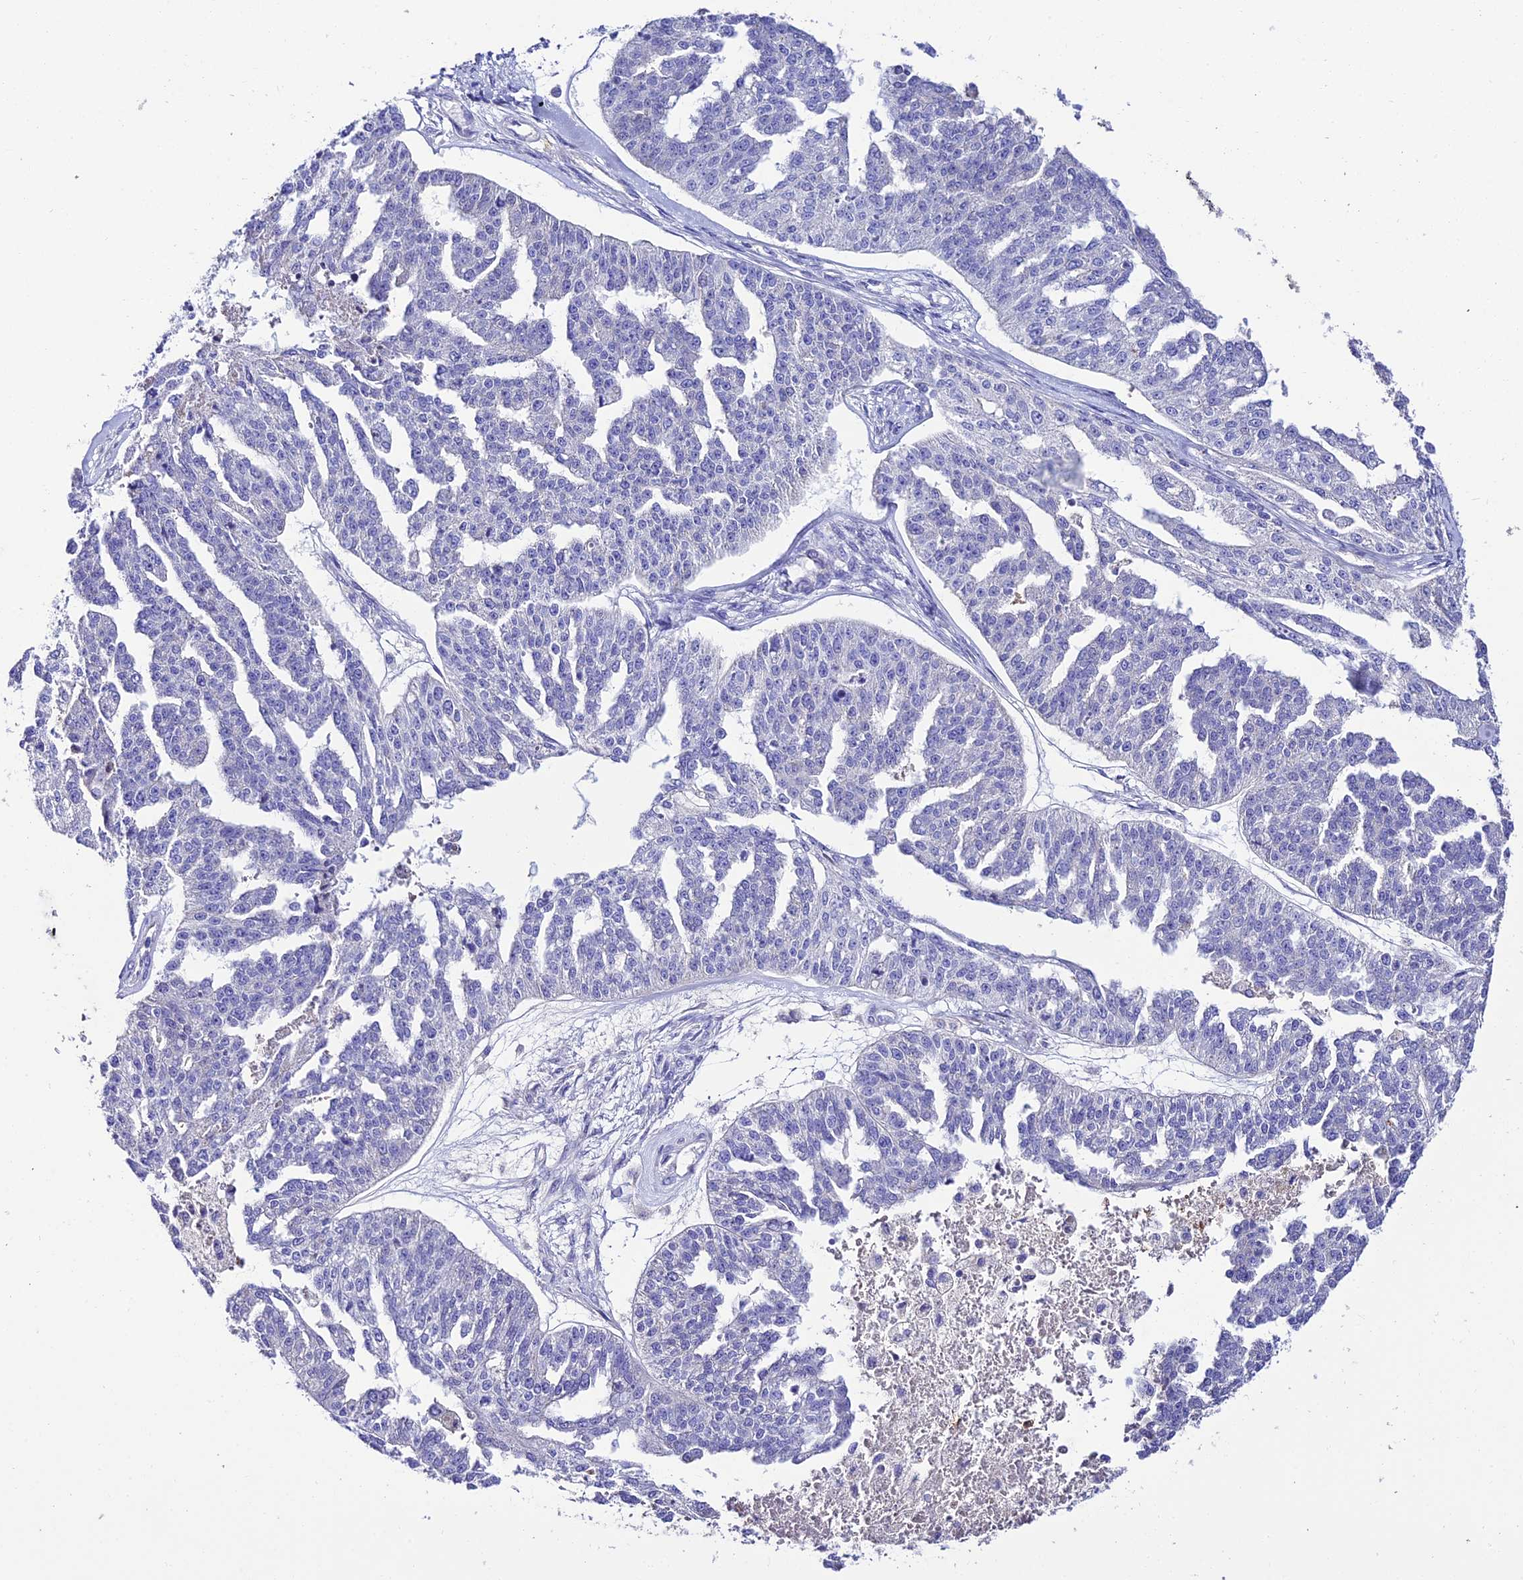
{"staining": {"intensity": "negative", "quantity": "none", "location": "none"}, "tissue": "ovarian cancer", "cell_type": "Tumor cells", "image_type": "cancer", "snomed": [{"axis": "morphology", "description": "Cystadenocarcinoma, serous, NOS"}, {"axis": "topography", "description": "Ovary"}], "caption": "Photomicrograph shows no protein positivity in tumor cells of ovarian serous cystadenocarcinoma tissue. (Brightfield microscopy of DAB IHC at high magnification).", "gene": "PTPRCAP", "patient": {"sex": "female", "age": 58}}